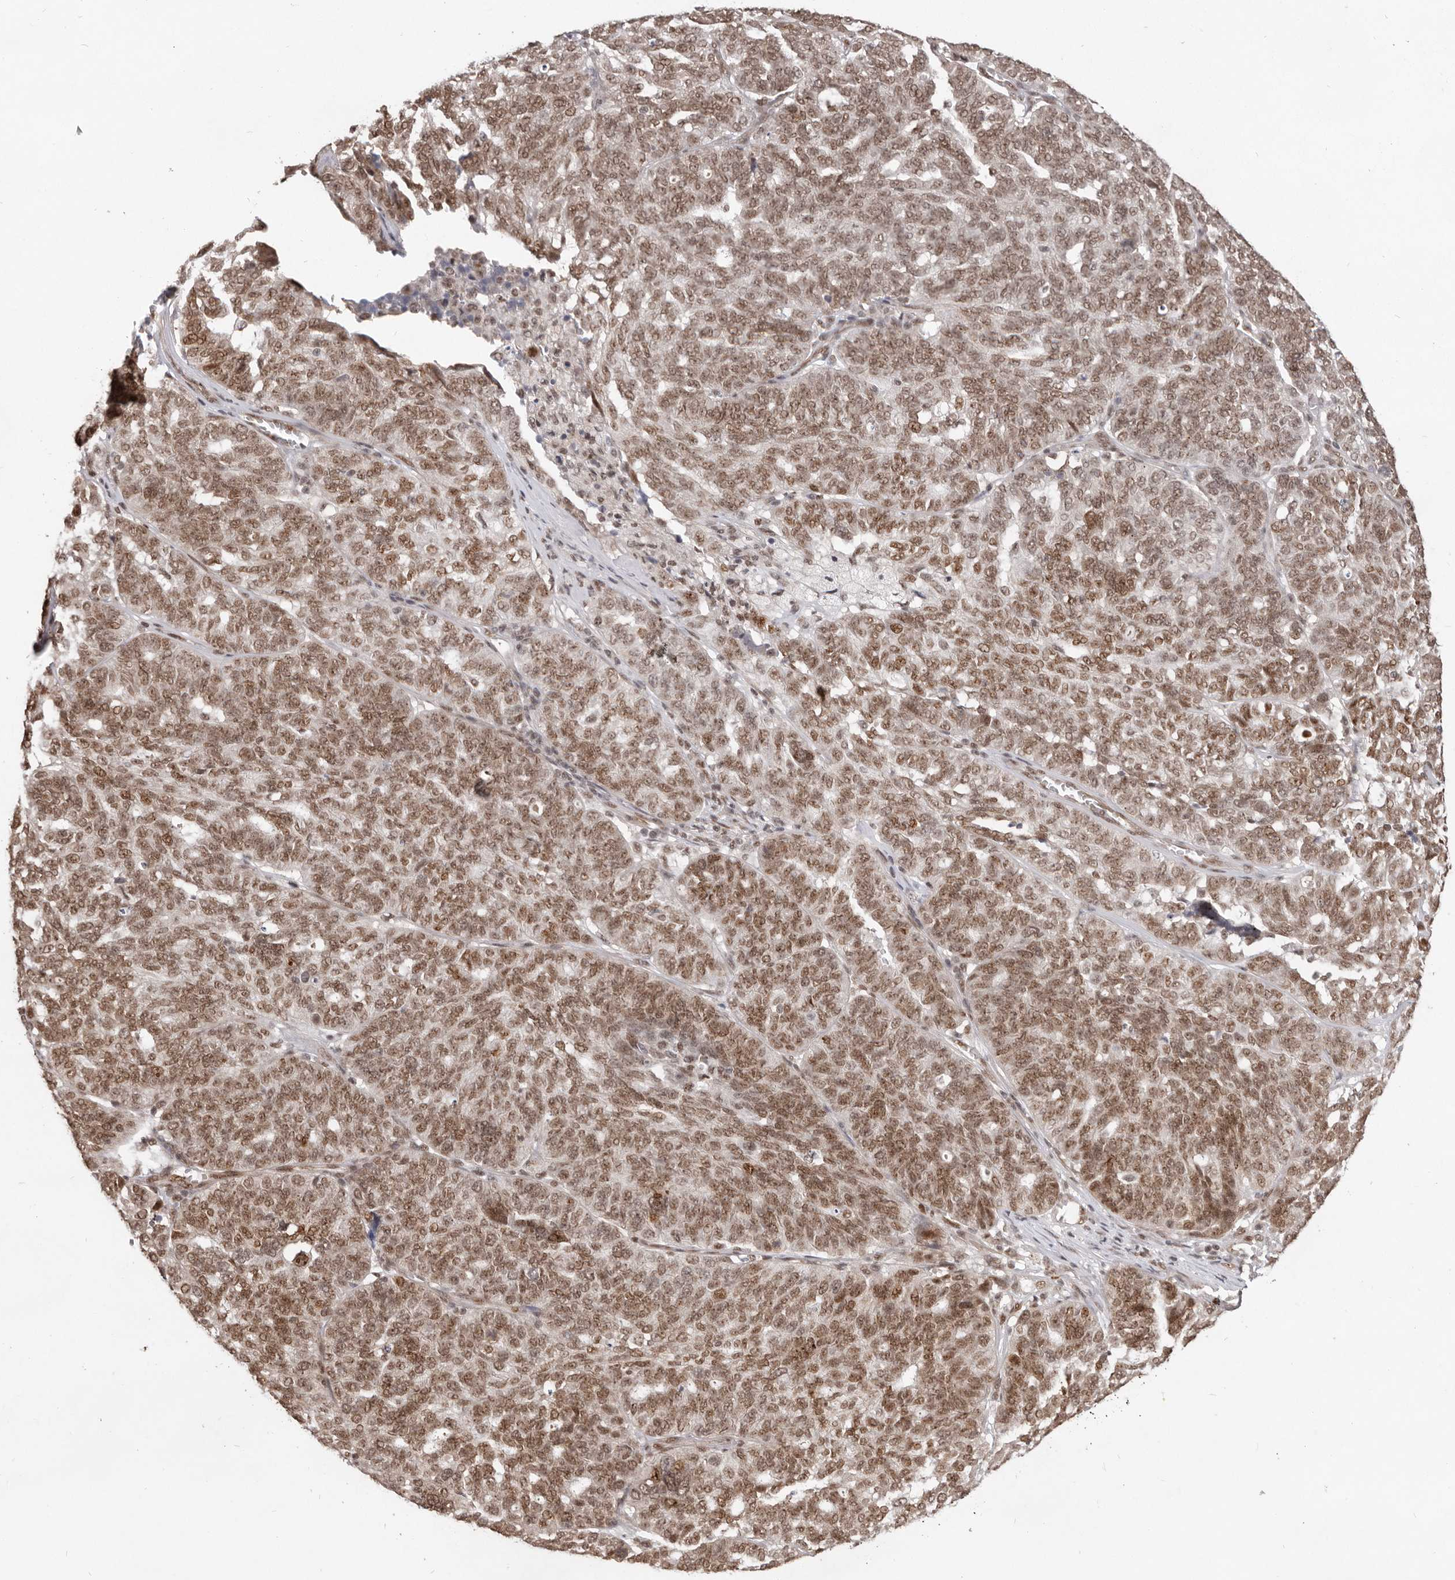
{"staining": {"intensity": "moderate", "quantity": ">75%", "location": "nuclear"}, "tissue": "ovarian cancer", "cell_type": "Tumor cells", "image_type": "cancer", "snomed": [{"axis": "morphology", "description": "Cystadenocarcinoma, serous, NOS"}, {"axis": "topography", "description": "Ovary"}], "caption": "A high-resolution image shows immunohistochemistry (IHC) staining of serous cystadenocarcinoma (ovarian), which demonstrates moderate nuclear expression in approximately >75% of tumor cells. (brown staining indicates protein expression, while blue staining denotes nuclei).", "gene": "CHTOP", "patient": {"sex": "female", "age": 59}}